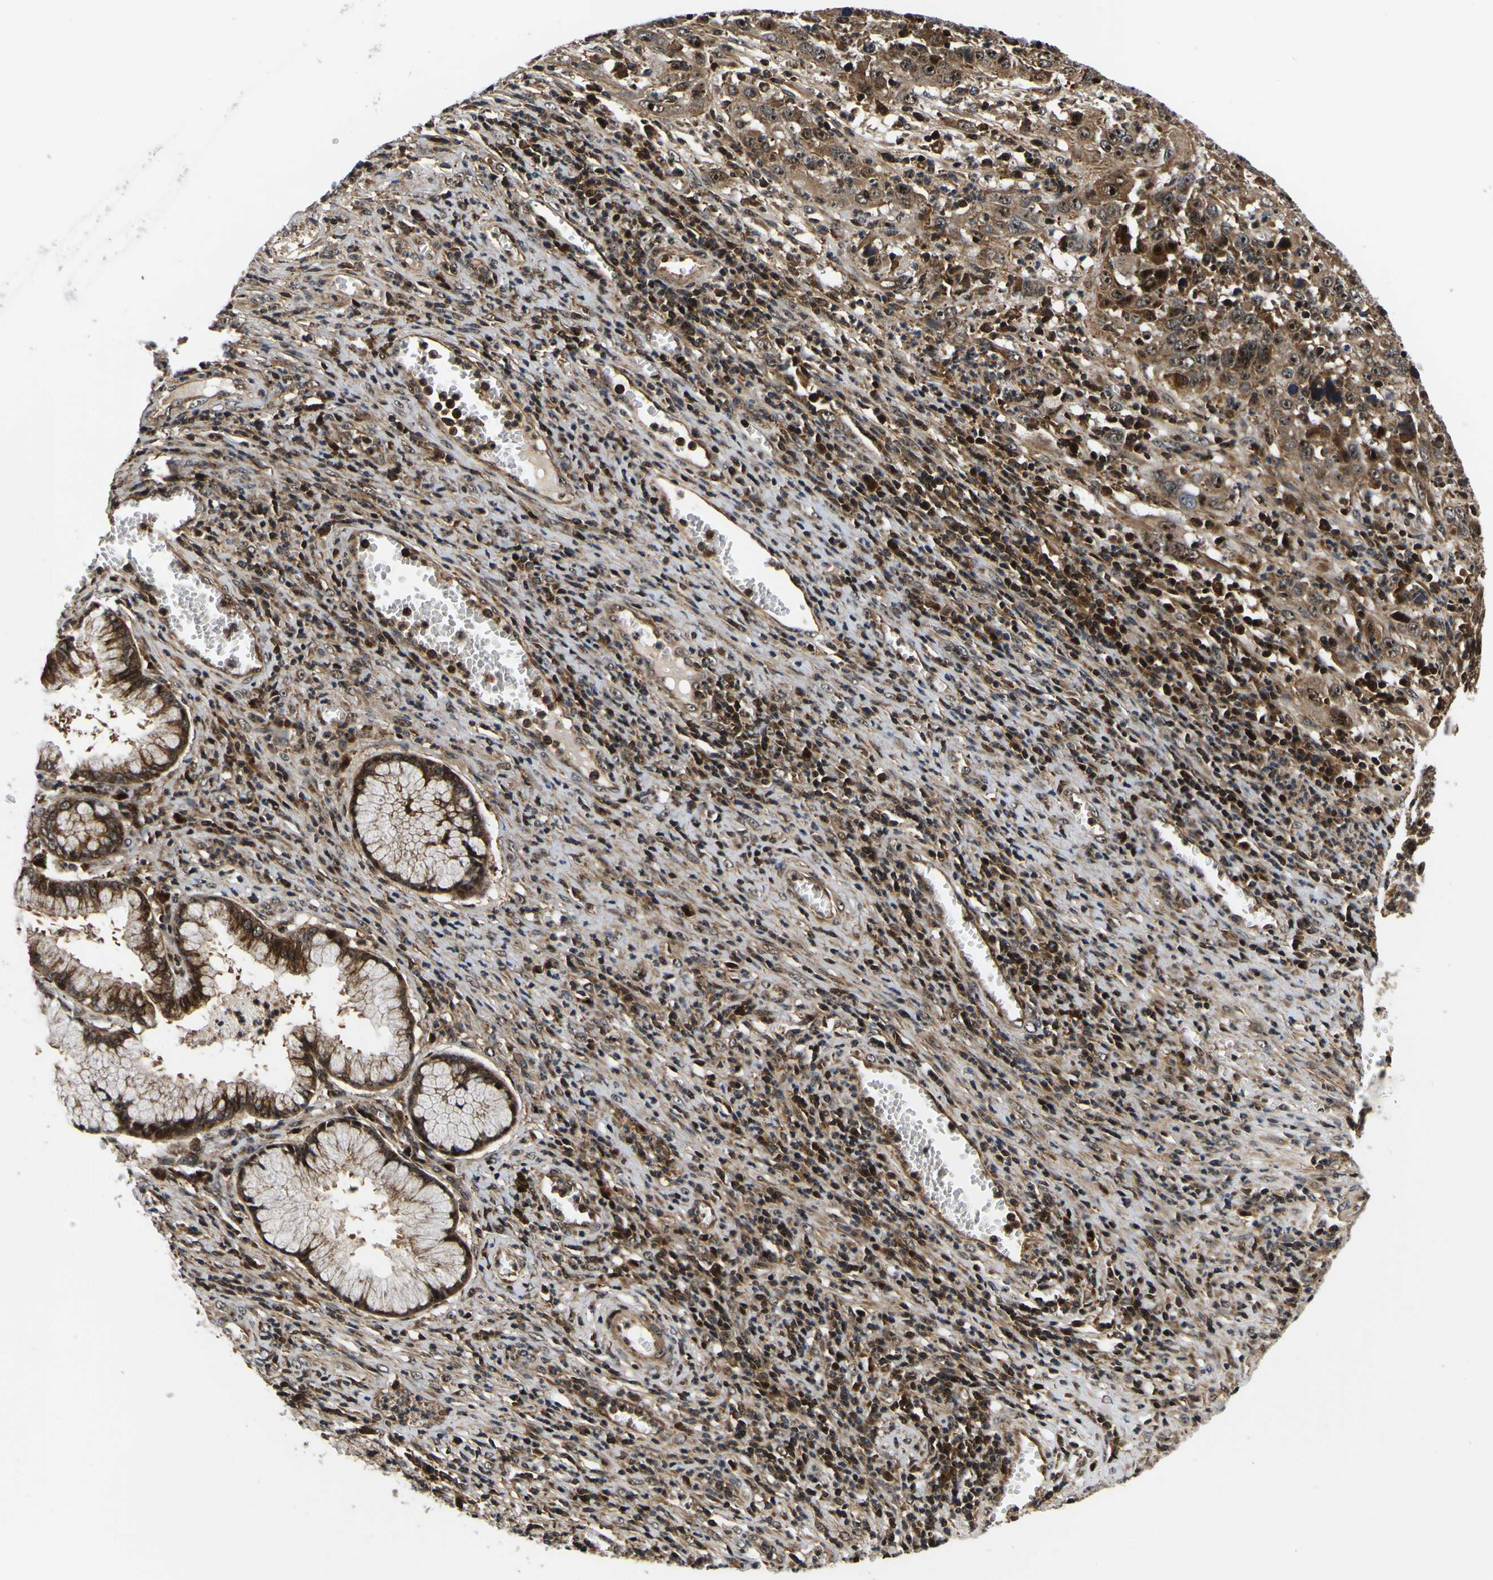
{"staining": {"intensity": "moderate", "quantity": ">75%", "location": "cytoplasmic/membranous,nuclear"}, "tissue": "cervical cancer", "cell_type": "Tumor cells", "image_type": "cancer", "snomed": [{"axis": "morphology", "description": "Squamous cell carcinoma, NOS"}, {"axis": "topography", "description": "Cervix"}], "caption": "Immunohistochemical staining of human cervical cancer (squamous cell carcinoma) demonstrates moderate cytoplasmic/membranous and nuclear protein expression in approximately >75% of tumor cells.", "gene": "LRP4", "patient": {"sex": "female", "age": 32}}